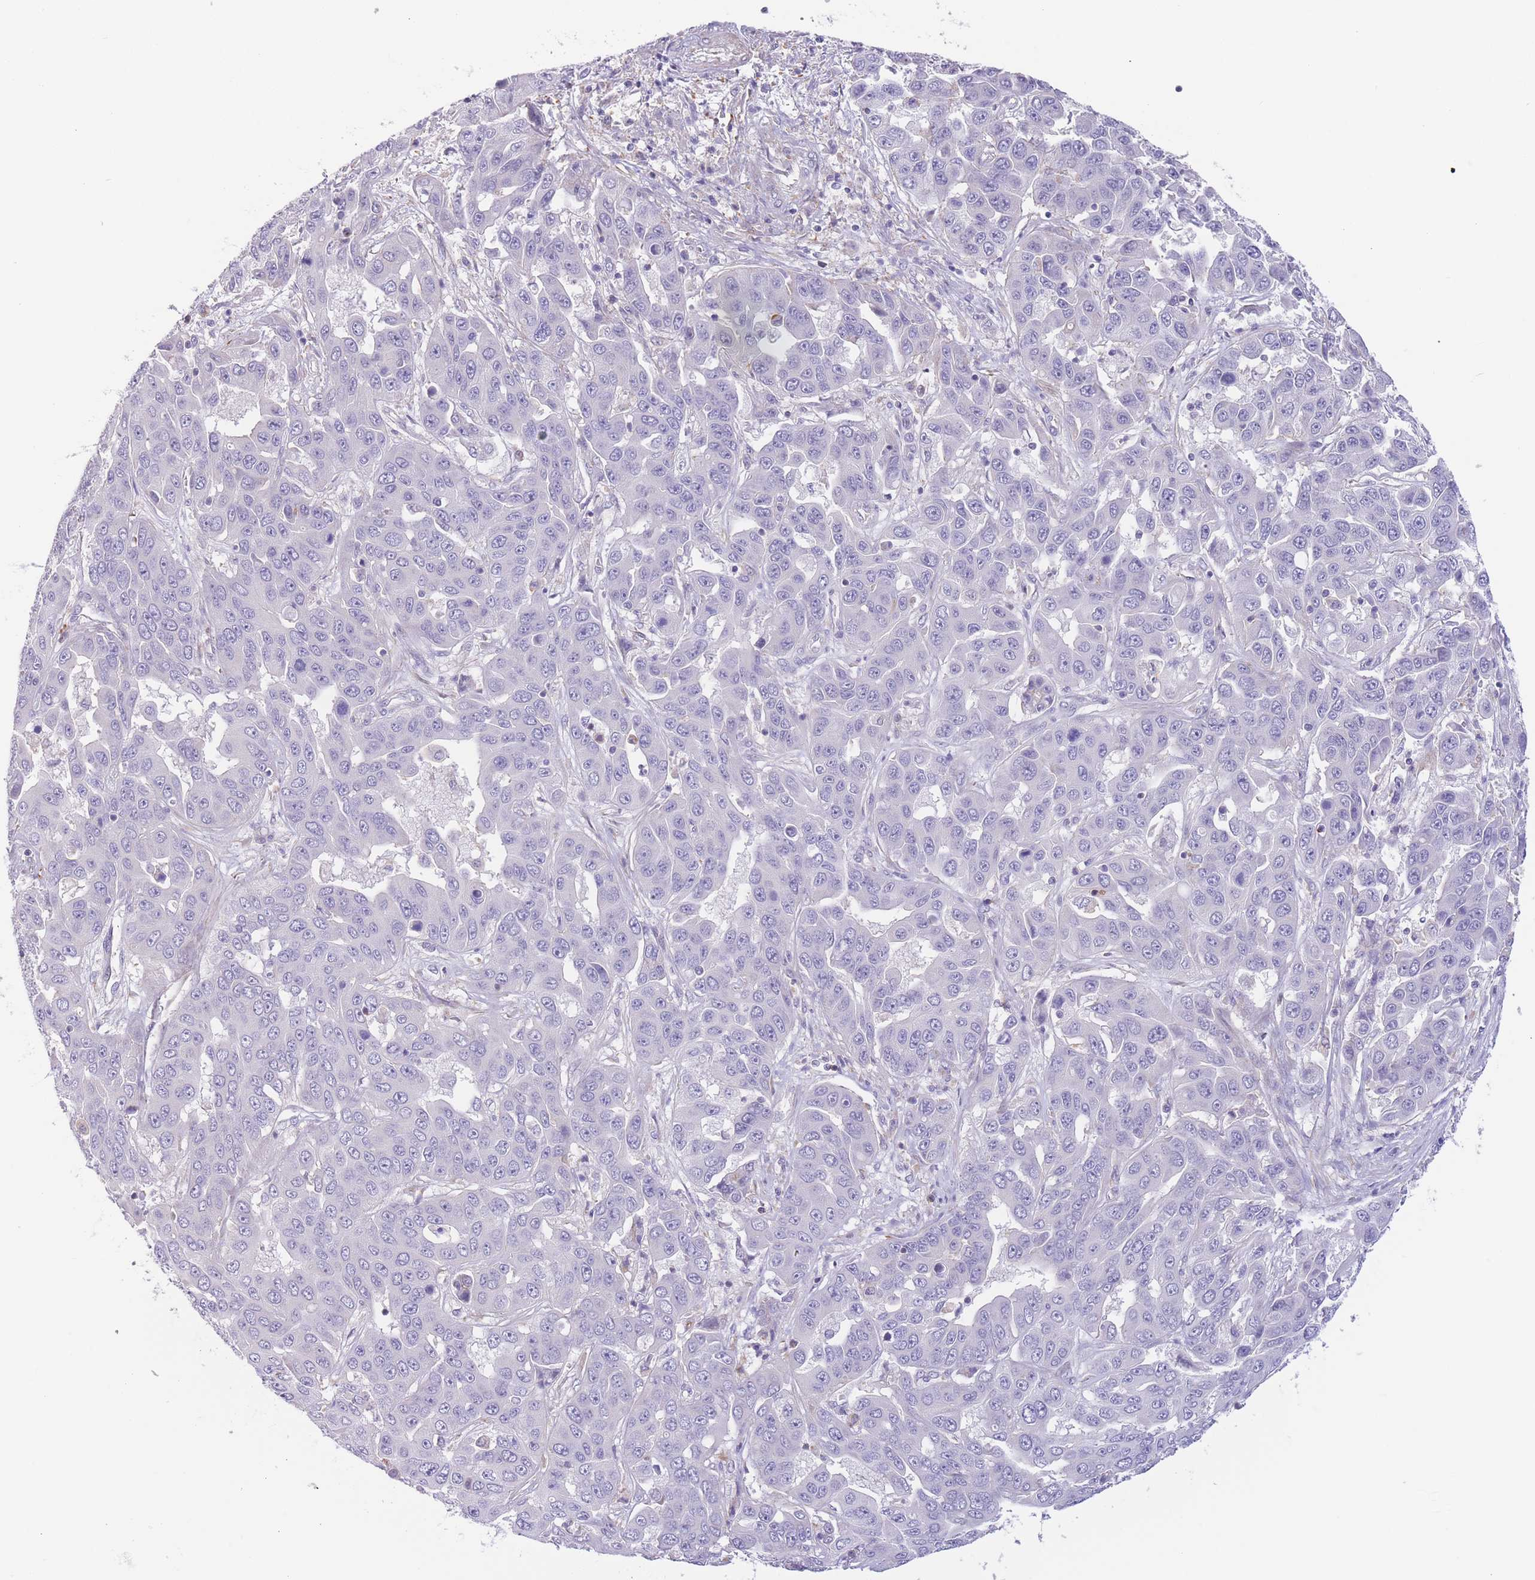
{"staining": {"intensity": "negative", "quantity": "none", "location": "none"}, "tissue": "liver cancer", "cell_type": "Tumor cells", "image_type": "cancer", "snomed": [{"axis": "morphology", "description": "Cholangiocarcinoma"}, {"axis": "topography", "description": "Liver"}], "caption": "Immunohistochemistry (IHC) histopathology image of neoplastic tissue: human liver cholangiocarcinoma stained with DAB (3,3'-diaminobenzidine) exhibits no significant protein positivity in tumor cells.", "gene": "C9orf152", "patient": {"sex": "female", "age": 52}}